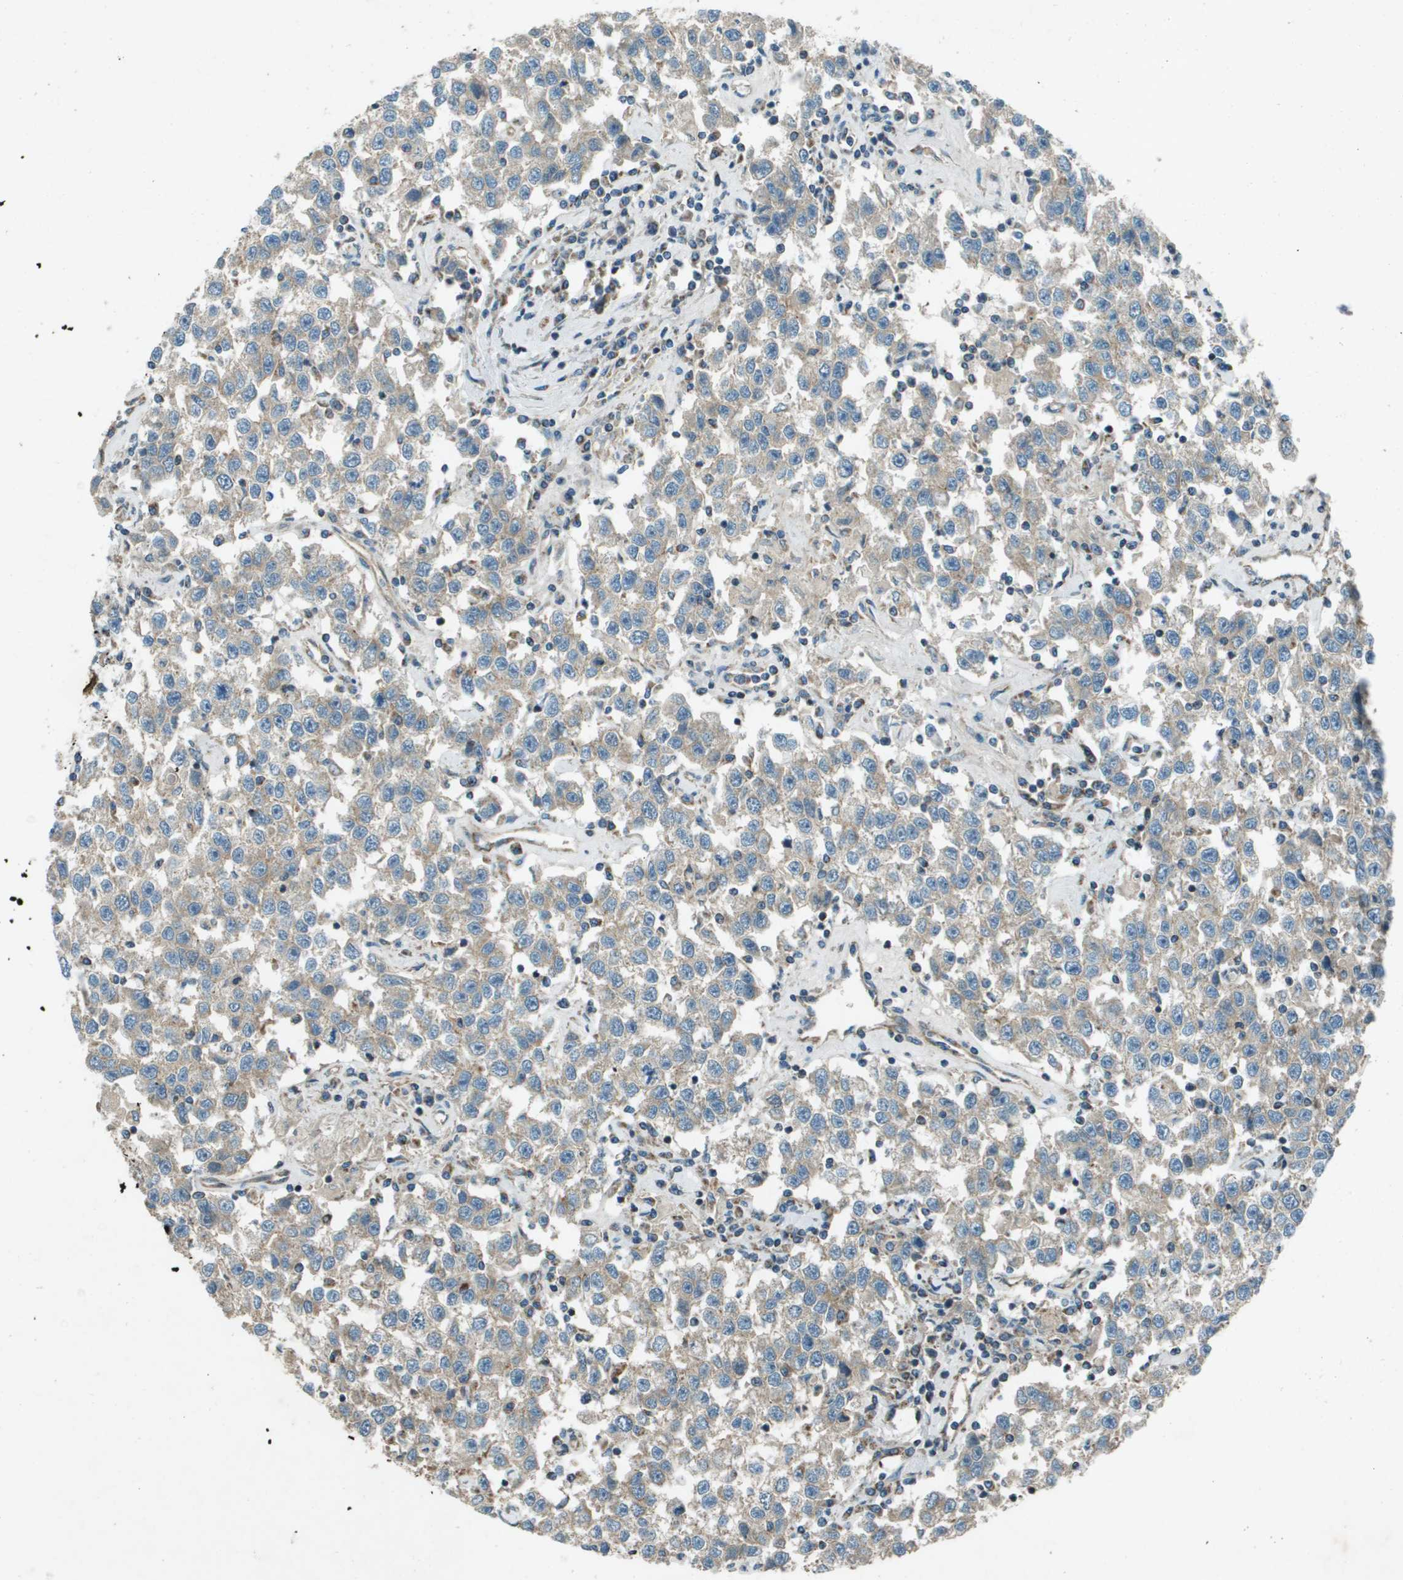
{"staining": {"intensity": "weak", "quantity": "25%-75%", "location": "cytoplasmic/membranous"}, "tissue": "testis cancer", "cell_type": "Tumor cells", "image_type": "cancer", "snomed": [{"axis": "morphology", "description": "Seminoma, NOS"}, {"axis": "topography", "description": "Testis"}], "caption": "Testis cancer stained for a protein (brown) exhibits weak cytoplasmic/membranous positive staining in about 25%-75% of tumor cells.", "gene": "MIGA1", "patient": {"sex": "male", "age": 41}}